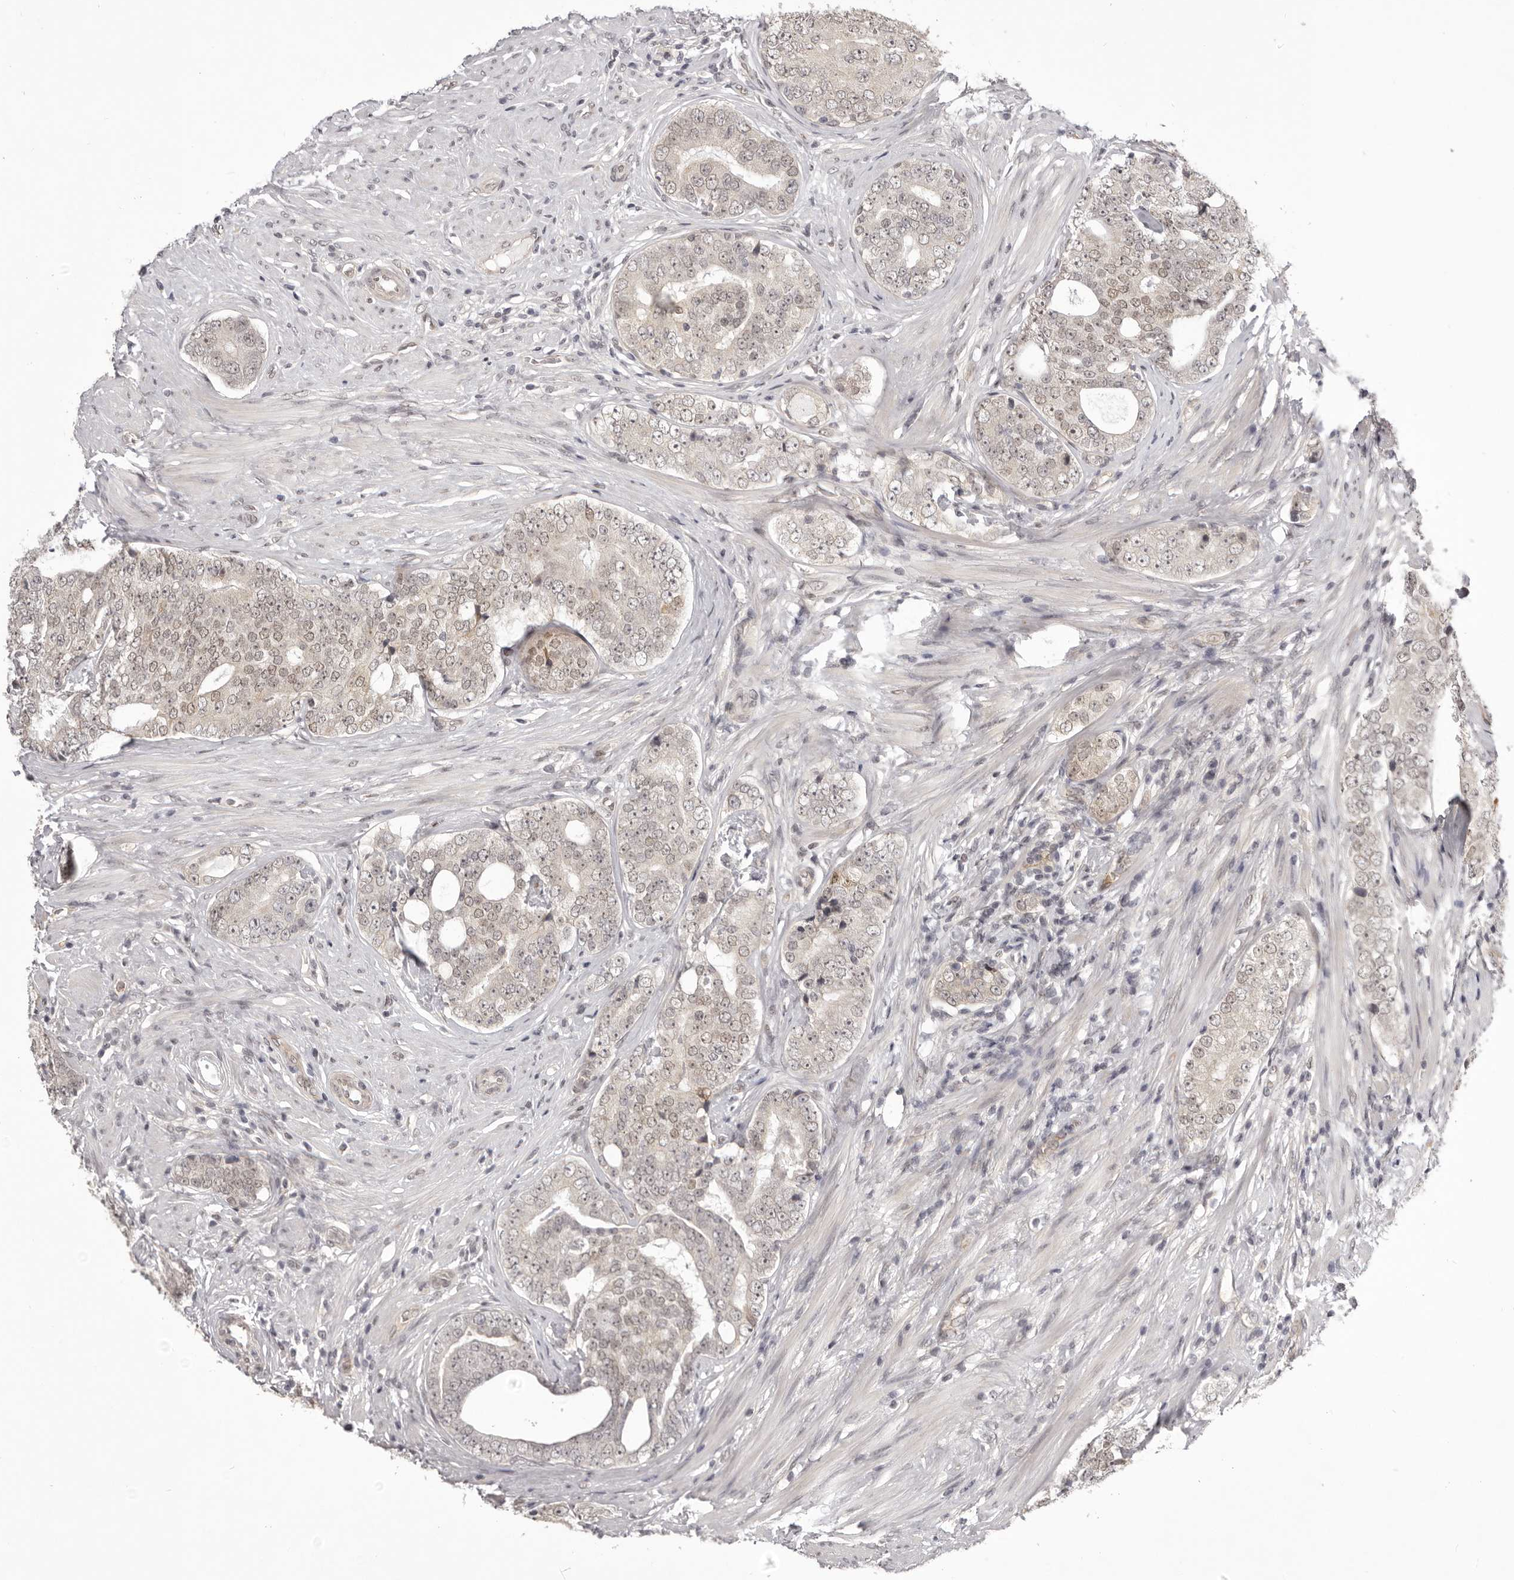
{"staining": {"intensity": "weak", "quantity": "<25%", "location": "nuclear"}, "tissue": "prostate cancer", "cell_type": "Tumor cells", "image_type": "cancer", "snomed": [{"axis": "morphology", "description": "Adenocarcinoma, High grade"}, {"axis": "topography", "description": "Prostate"}], "caption": "DAB (3,3'-diaminobenzidine) immunohistochemical staining of human prostate cancer (adenocarcinoma (high-grade)) exhibits no significant expression in tumor cells.", "gene": "RNF2", "patient": {"sex": "male", "age": 56}}